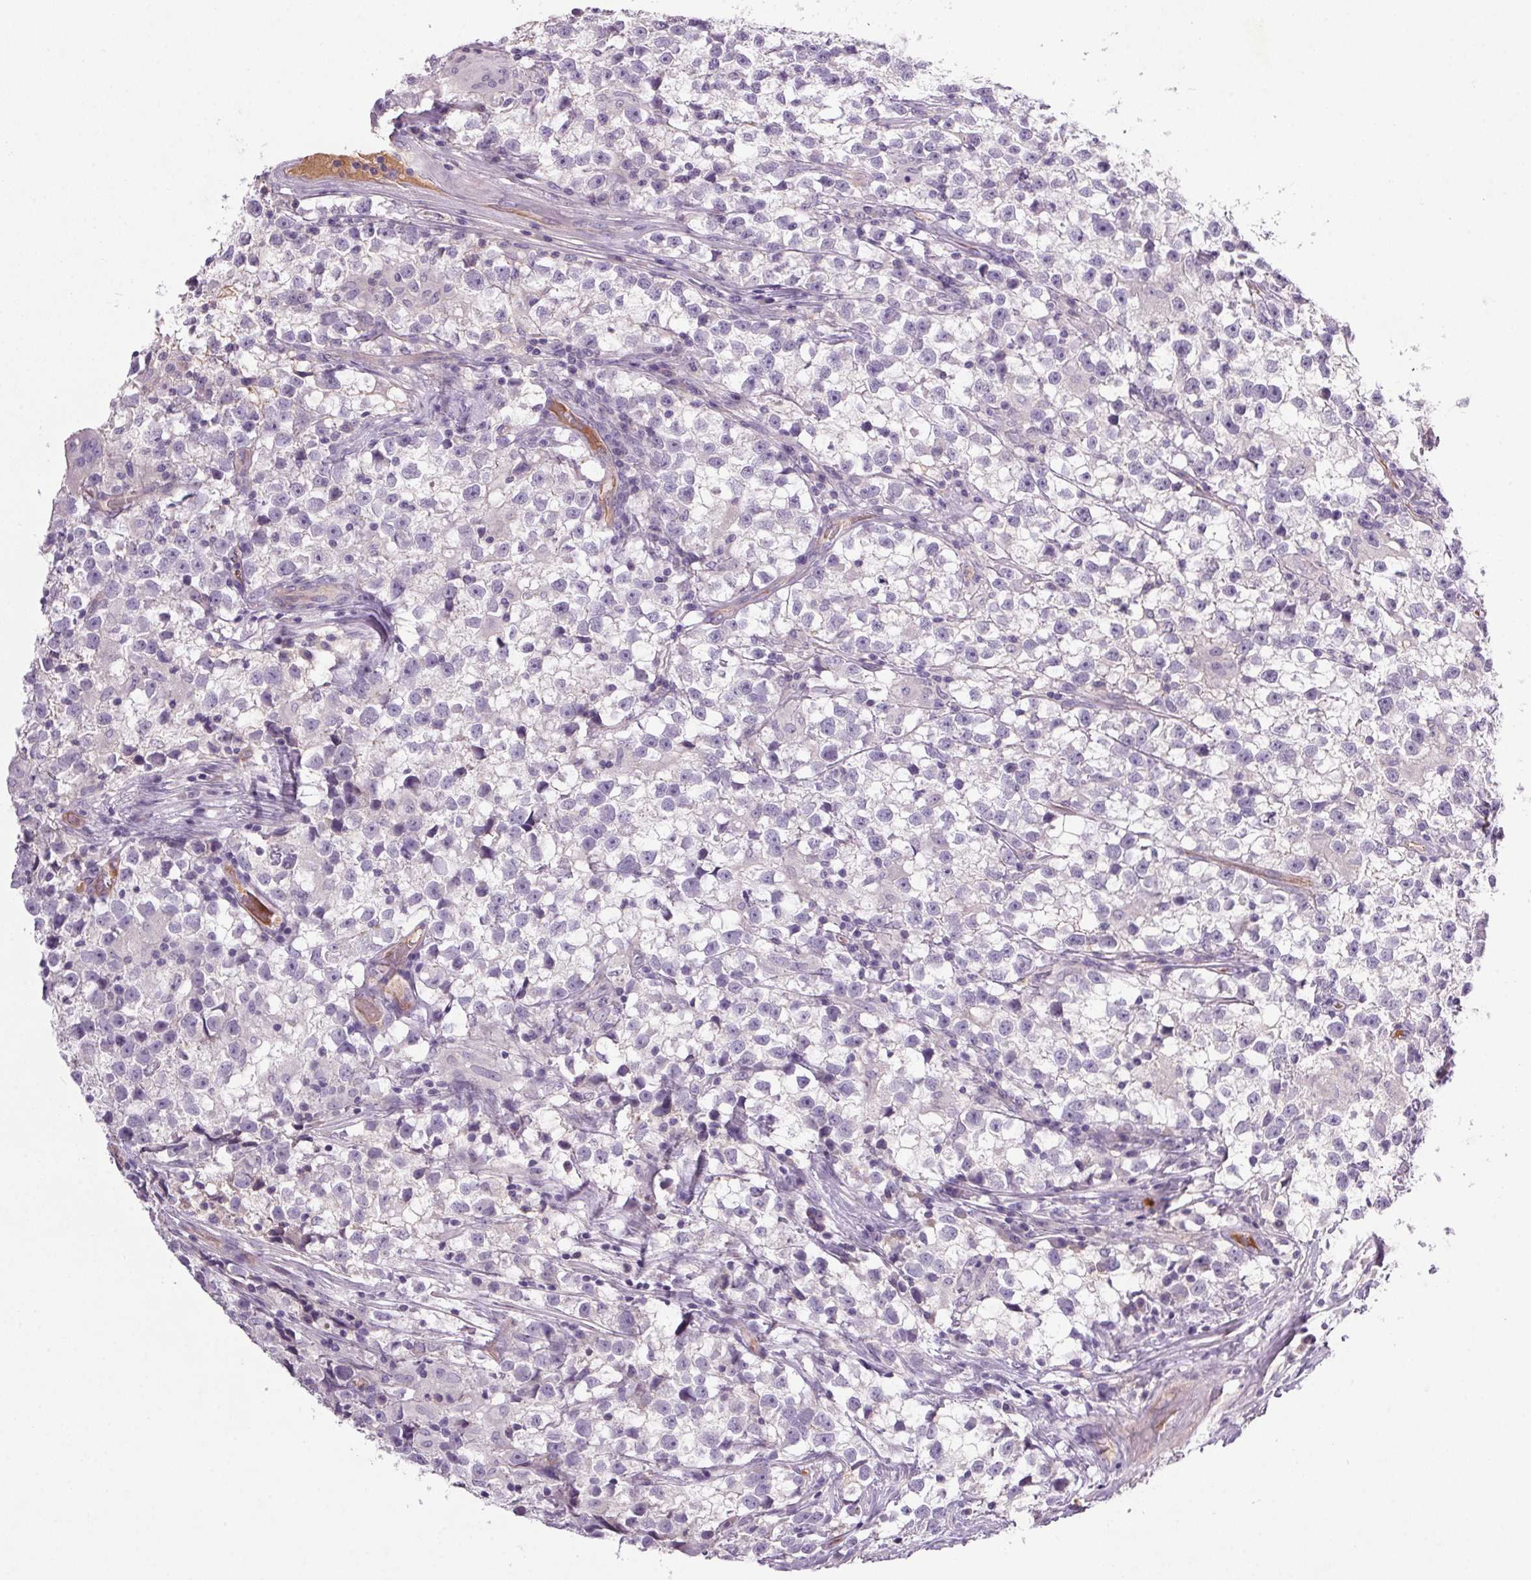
{"staining": {"intensity": "negative", "quantity": "none", "location": "none"}, "tissue": "testis cancer", "cell_type": "Tumor cells", "image_type": "cancer", "snomed": [{"axis": "morphology", "description": "Seminoma, NOS"}, {"axis": "topography", "description": "Testis"}], "caption": "Seminoma (testis) was stained to show a protein in brown. There is no significant positivity in tumor cells.", "gene": "APOC4", "patient": {"sex": "male", "age": 31}}